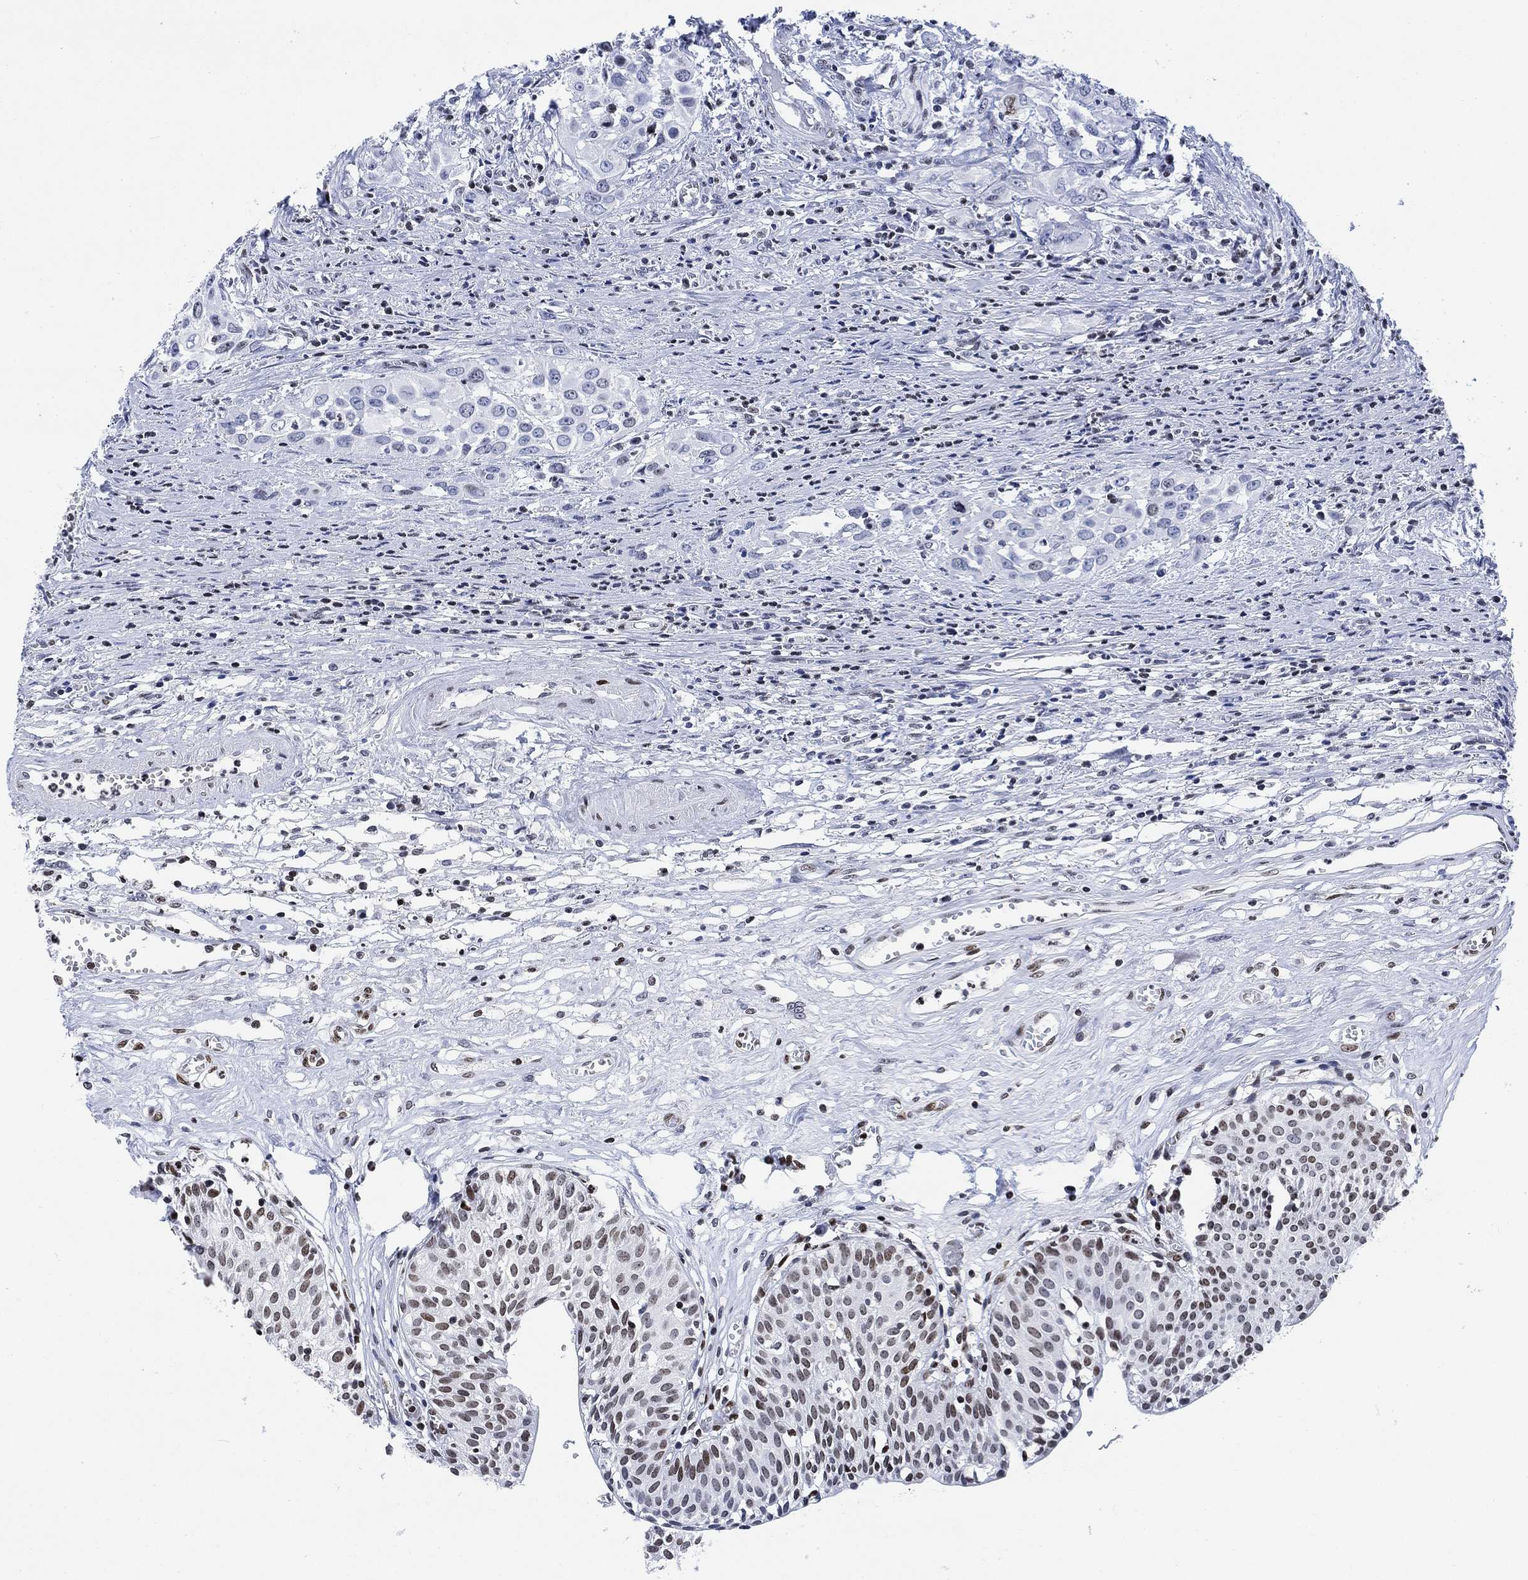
{"staining": {"intensity": "moderate", "quantity": "25%-75%", "location": "nuclear"}, "tissue": "urinary bladder", "cell_type": "Urothelial cells", "image_type": "normal", "snomed": [{"axis": "morphology", "description": "Normal tissue, NOS"}, {"axis": "morphology", "description": "Urothelial carcinoma, NOS"}, {"axis": "morphology", "description": "Urothelial carcinoma, High grade"}, {"axis": "topography", "description": "Urinary bladder"}], "caption": "Moderate nuclear positivity for a protein is seen in approximately 25%-75% of urothelial cells of benign urinary bladder using immunohistochemistry (IHC).", "gene": "H1", "patient": {"sex": "male", "age": 57}}